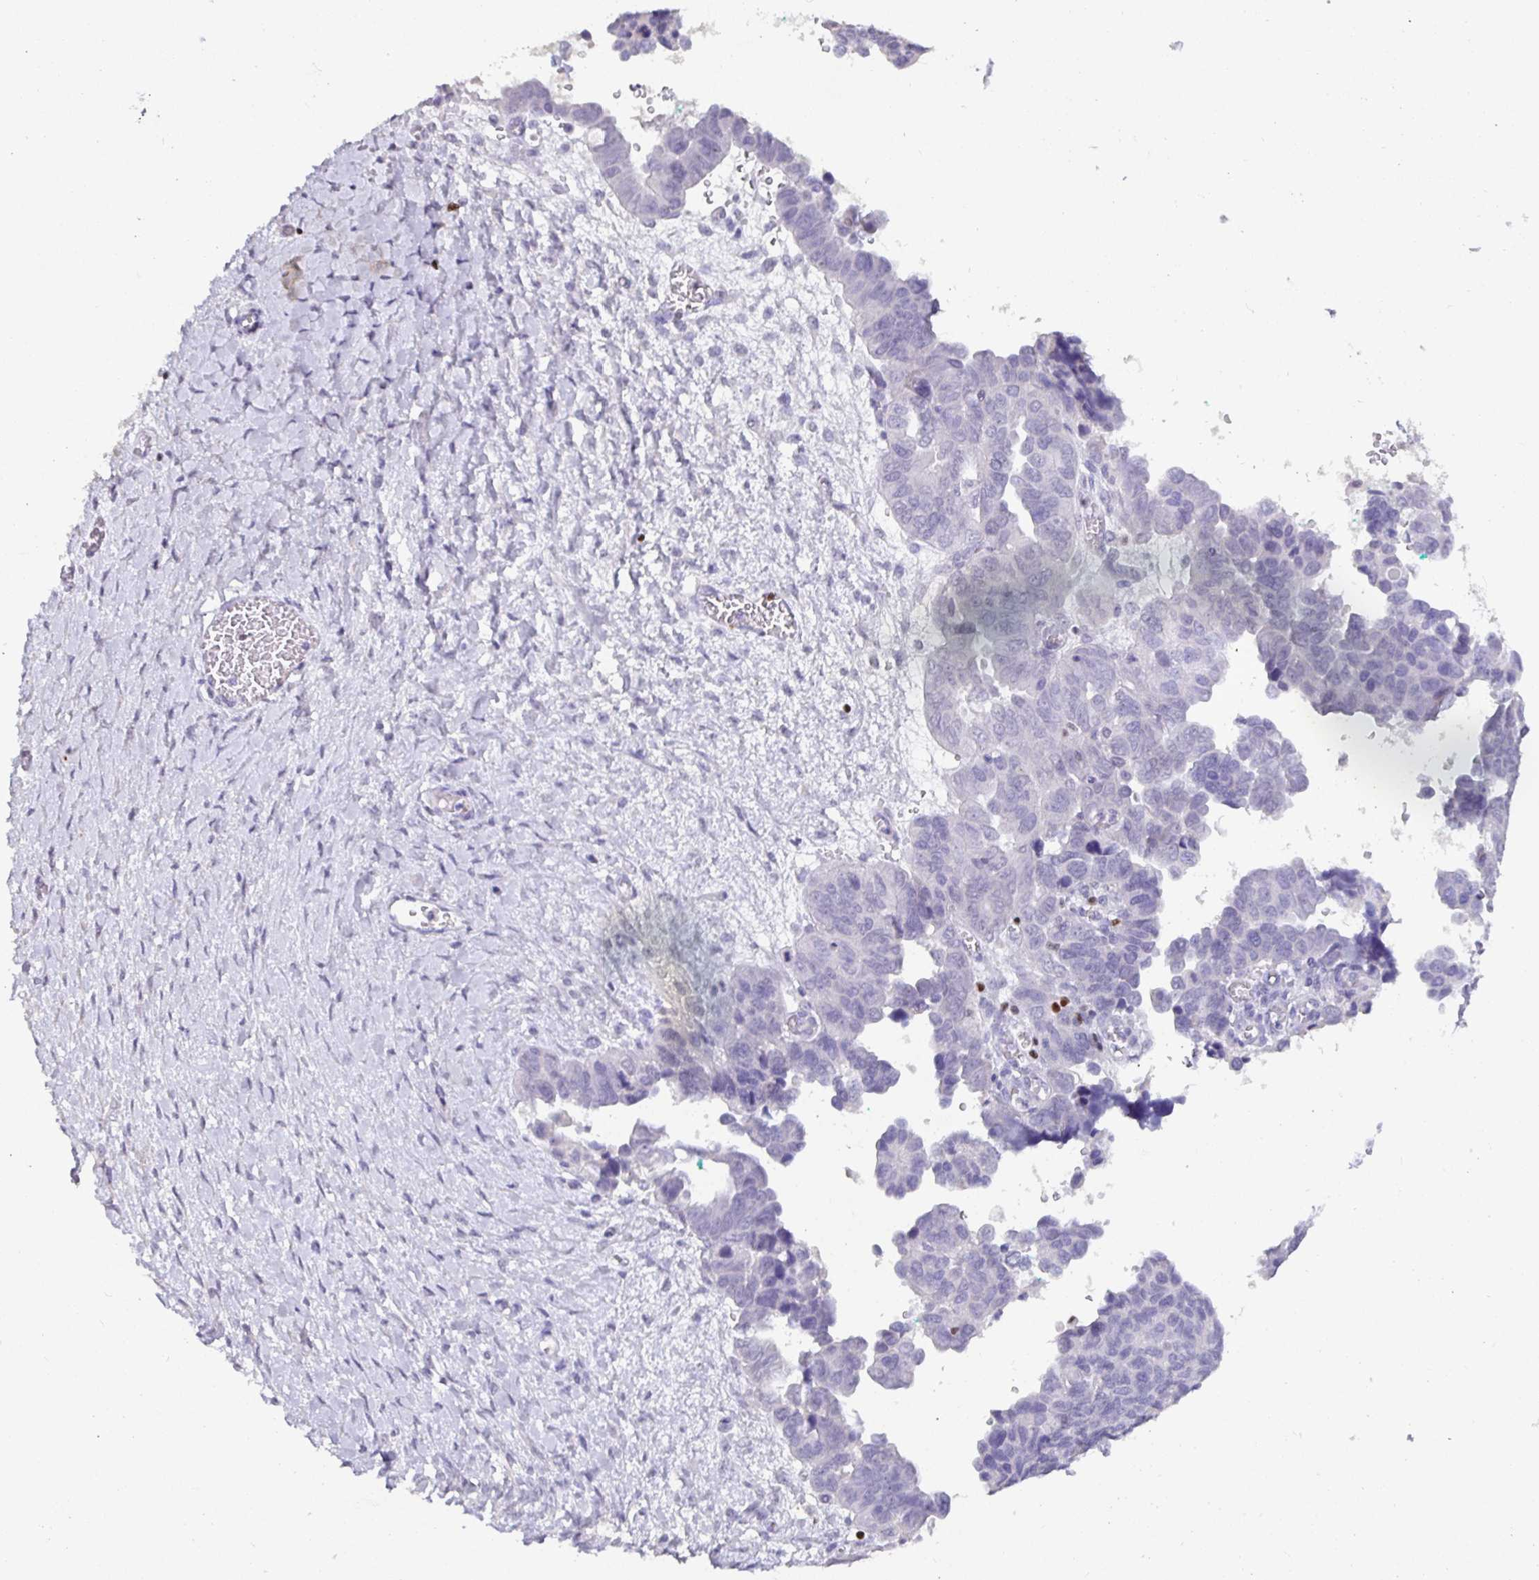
{"staining": {"intensity": "negative", "quantity": "none", "location": "none"}, "tissue": "ovarian cancer", "cell_type": "Tumor cells", "image_type": "cancer", "snomed": [{"axis": "morphology", "description": "Cystadenocarcinoma, serous, NOS"}, {"axis": "topography", "description": "Ovary"}], "caption": "Immunohistochemistry (IHC) image of neoplastic tissue: ovarian cancer stained with DAB exhibits no significant protein expression in tumor cells. (Brightfield microscopy of DAB IHC at high magnification).", "gene": "SATB1", "patient": {"sex": "female", "age": 64}}